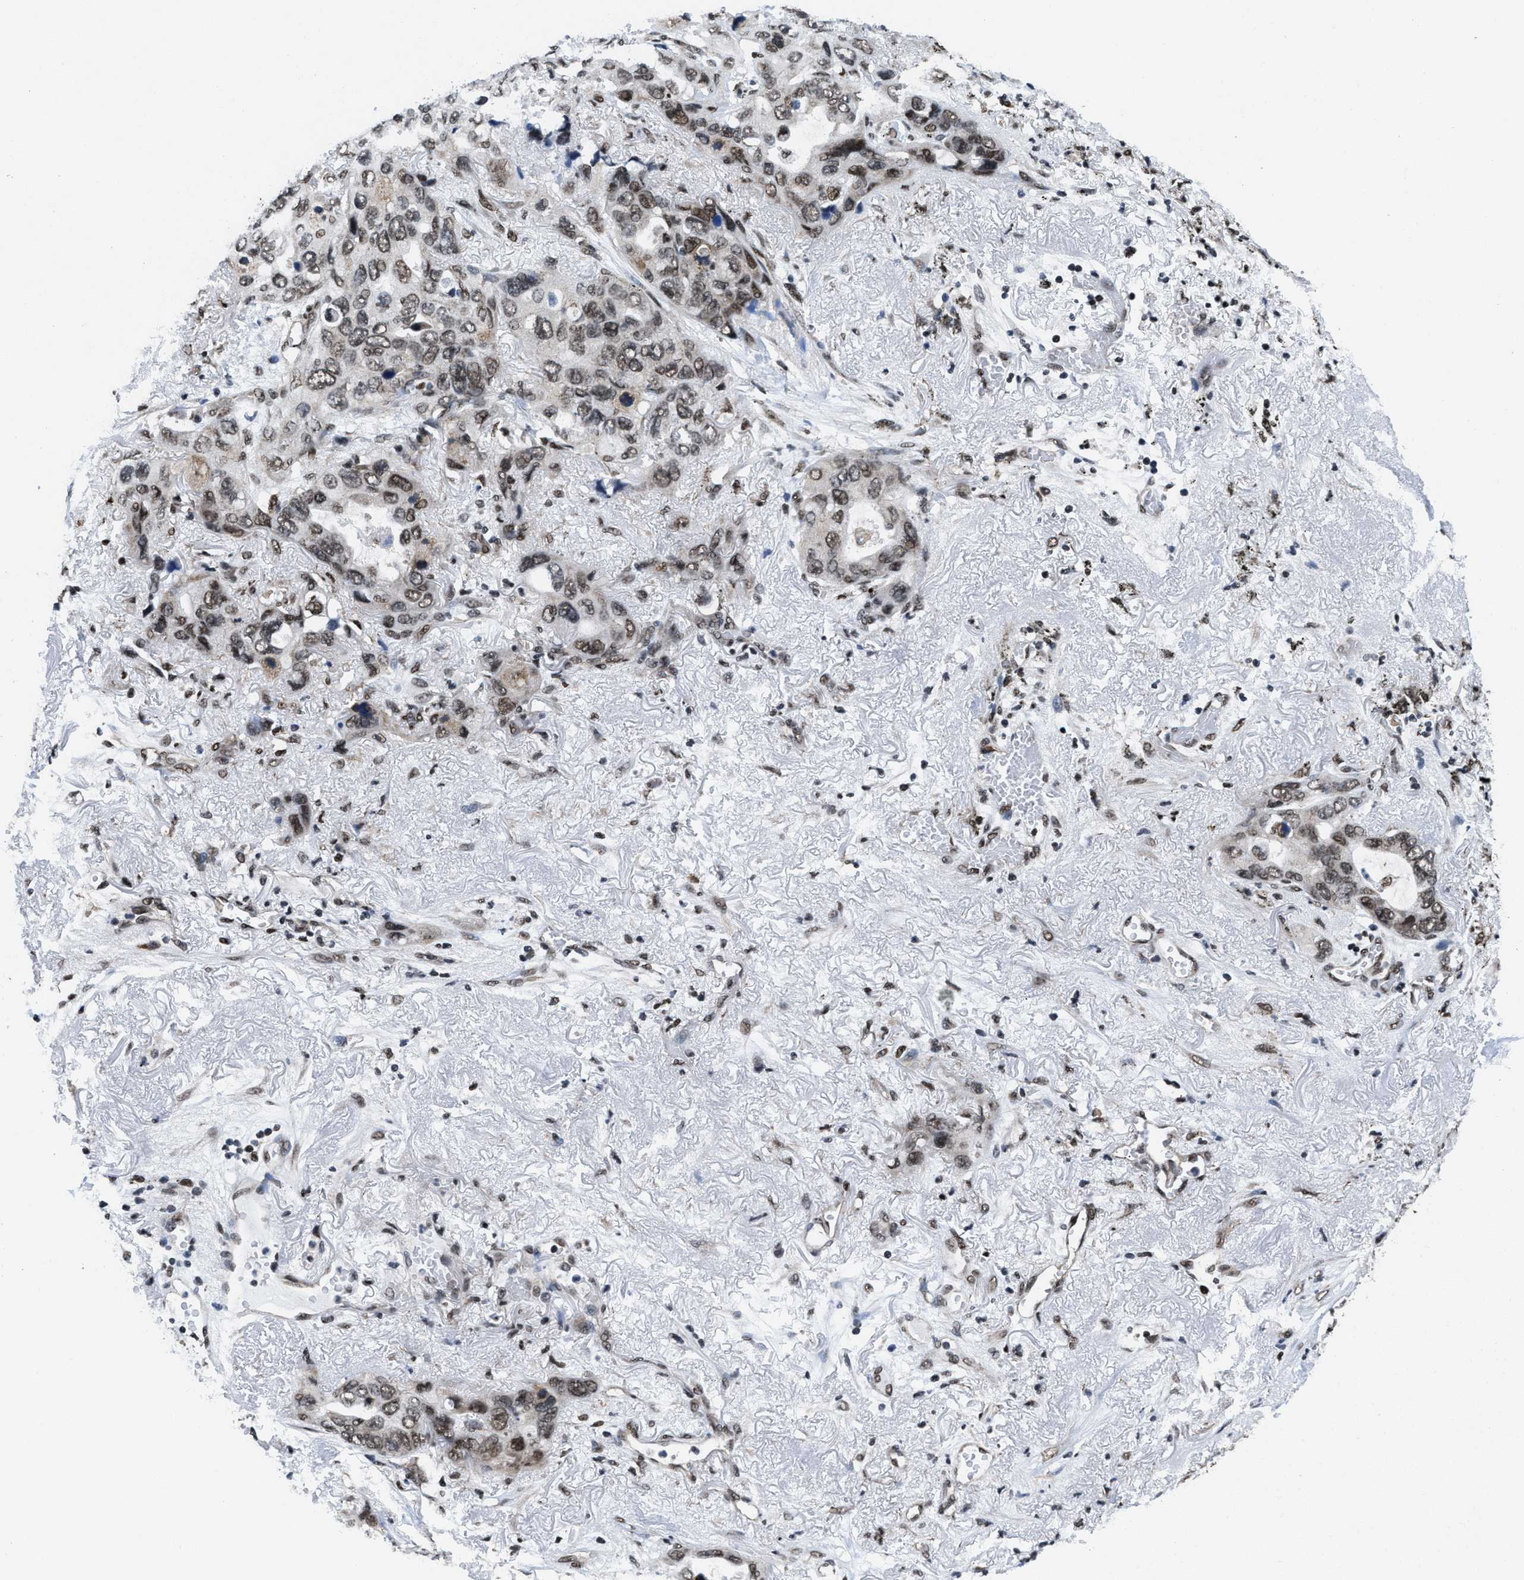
{"staining": {"intensity": "moderate", "quantity": "25%-75%", "location": "nuclear"}, "tissue": "lung cancer", "cell_type": "Tumor cells", "image_type": "cancer", "snomed": [{"axis": "morphology", "description": "Squamous cell carcinoma, NOS"}, {"axis": "topography", "description": "Lung"}], "caption": "A medium amount of moderate nuclear positivity is identified in about 25%-75% of tumor cells in lung cancer tissue. The staining was performed using DAB to visualize the protein expression in brown, while the nuclei were stained in blue with hematoxylin (Magnification: 20x).", "gene": "SAFB", "patient": {"sex": "female", "age": 73}}